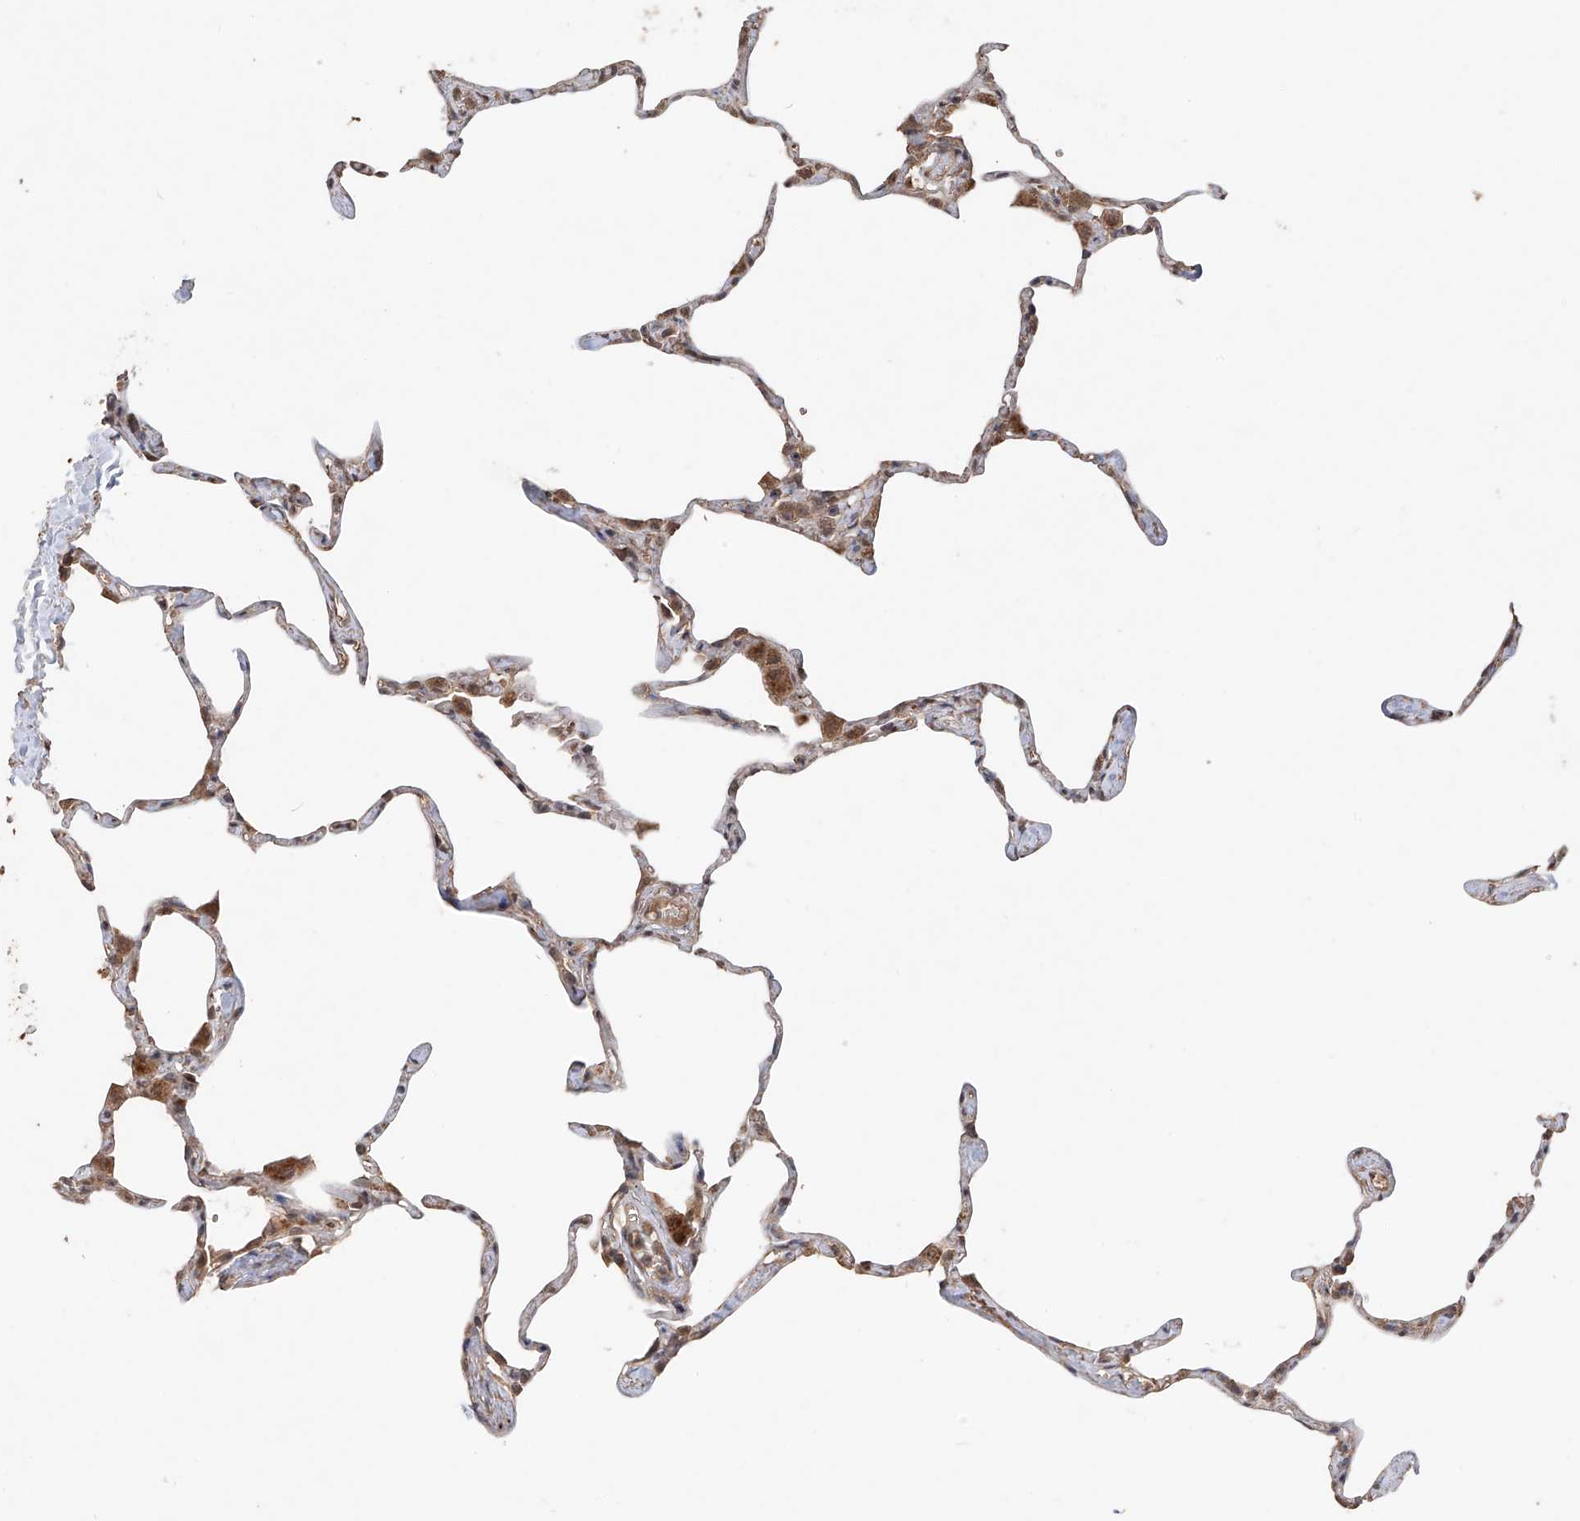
{"staining": {"intensity": "moderate", "quantity": "<25%", "location": "cytoplasmic/membranous"}, "tissue": "lung", "cell_type": "Alveolar cells", "image_type": "normal", "snomed": [{"axis": "morphology", "description": "Normal tissue, NOS"}, {"axis": "topography", "description": "Lung"}], "caption": "This image displays immunohistochemistry staining of unremarkable lung, with low moderate cytoplasmic/membranous staining in approximately <25% of alveolar cells.", "gene": "FAM135A", "patient": {"sex": "male", "age": 65}}